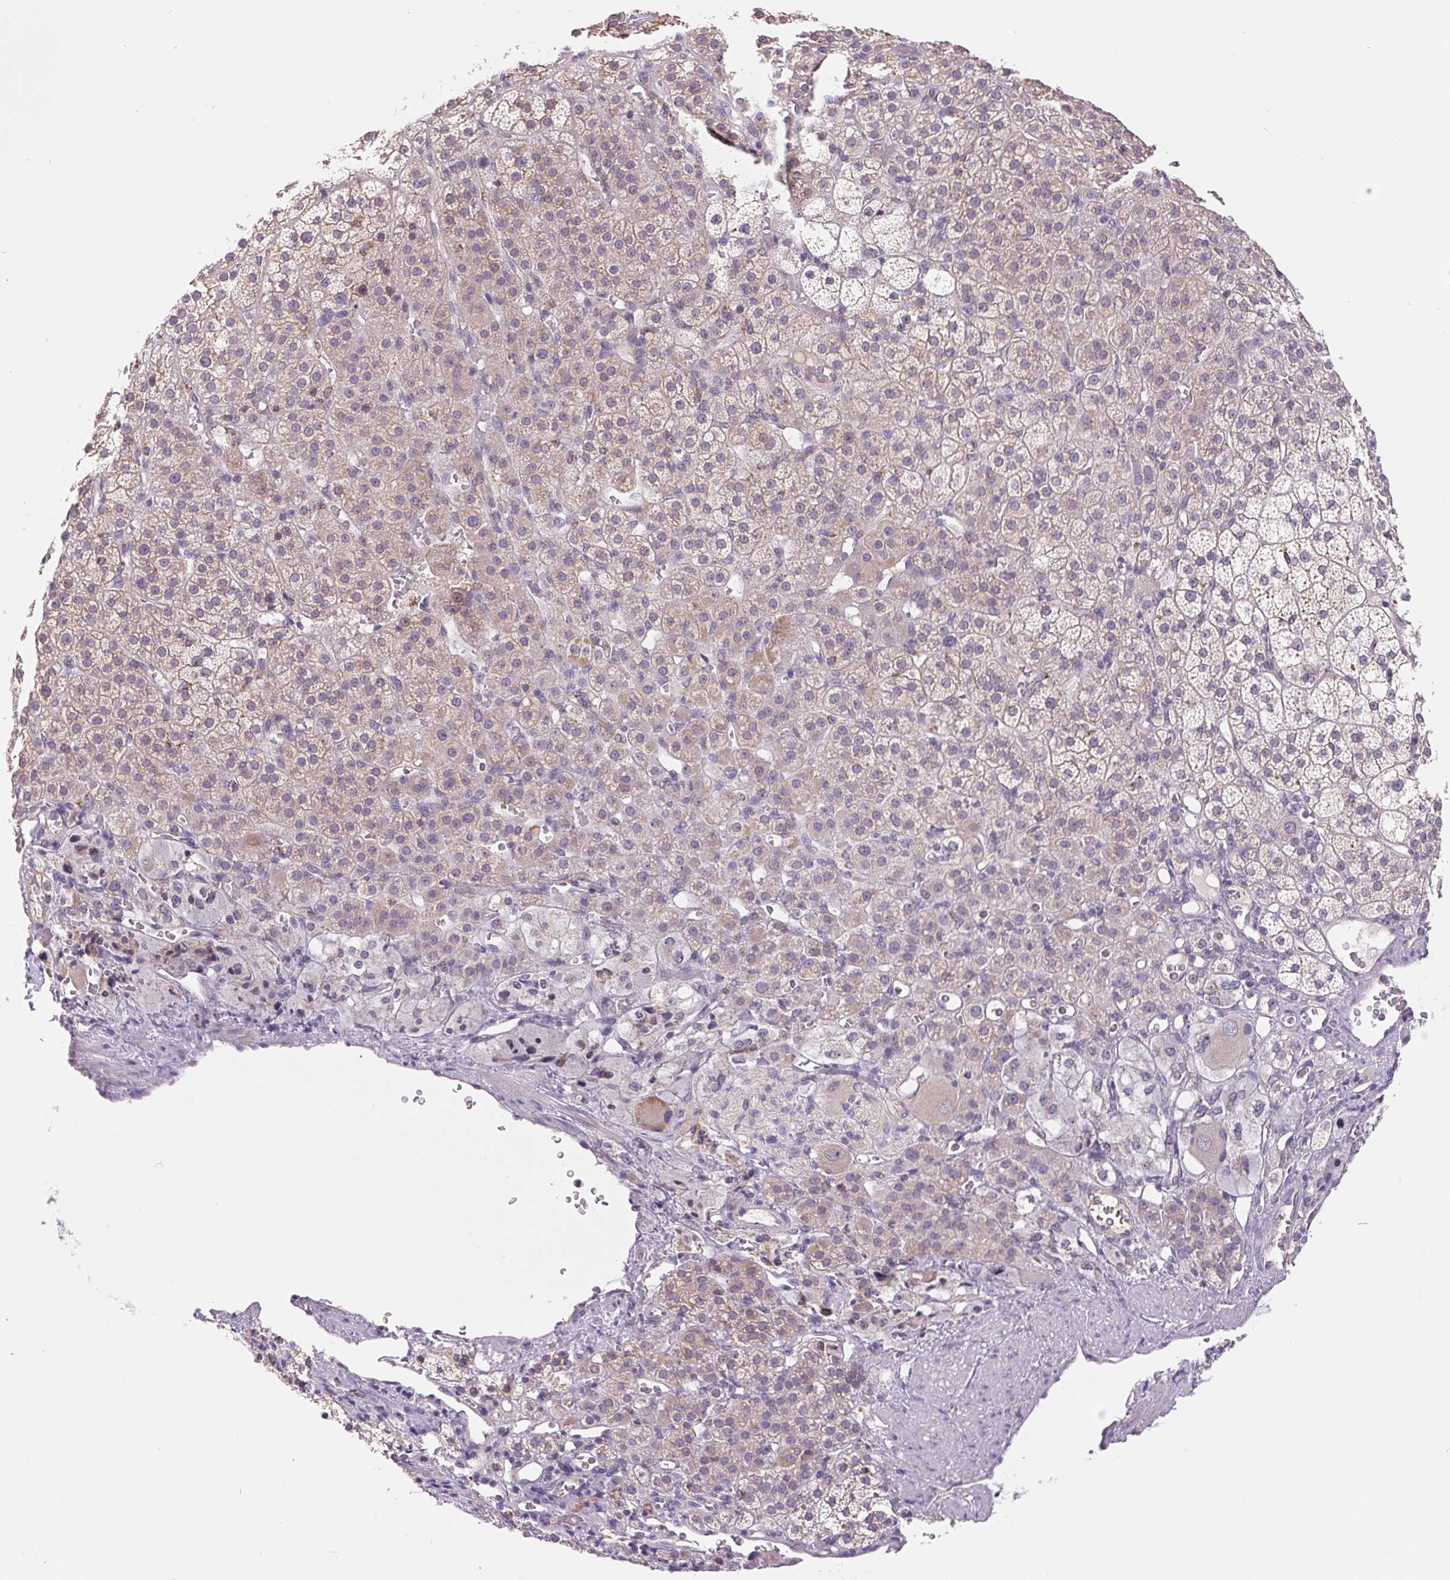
{"staining": {"intensity": "weak", "quantity": "25%-75%", "location": "cytoplasmic/membranous"}, "tissue": "adrenal gland", "cell_type": "Glandular cells", "image_type": "normal", "snomed": [{"axis": "morphology", "description": "Normal tissue, NOS"}, {"axis": "topography", "description": "Adrenal gland"}], "caption": "The immunohistochemical stain shows weak cytoplasmic/membranous expression in glandular cells of unremarkable adrenal gland. The protein of interest is stained brown, and the nuclei are stained in blue (DAB IHC with brightfield microscopy, high magnification).", "gene": "EMC6", "patient": {"sex": "female", "age": 60}}